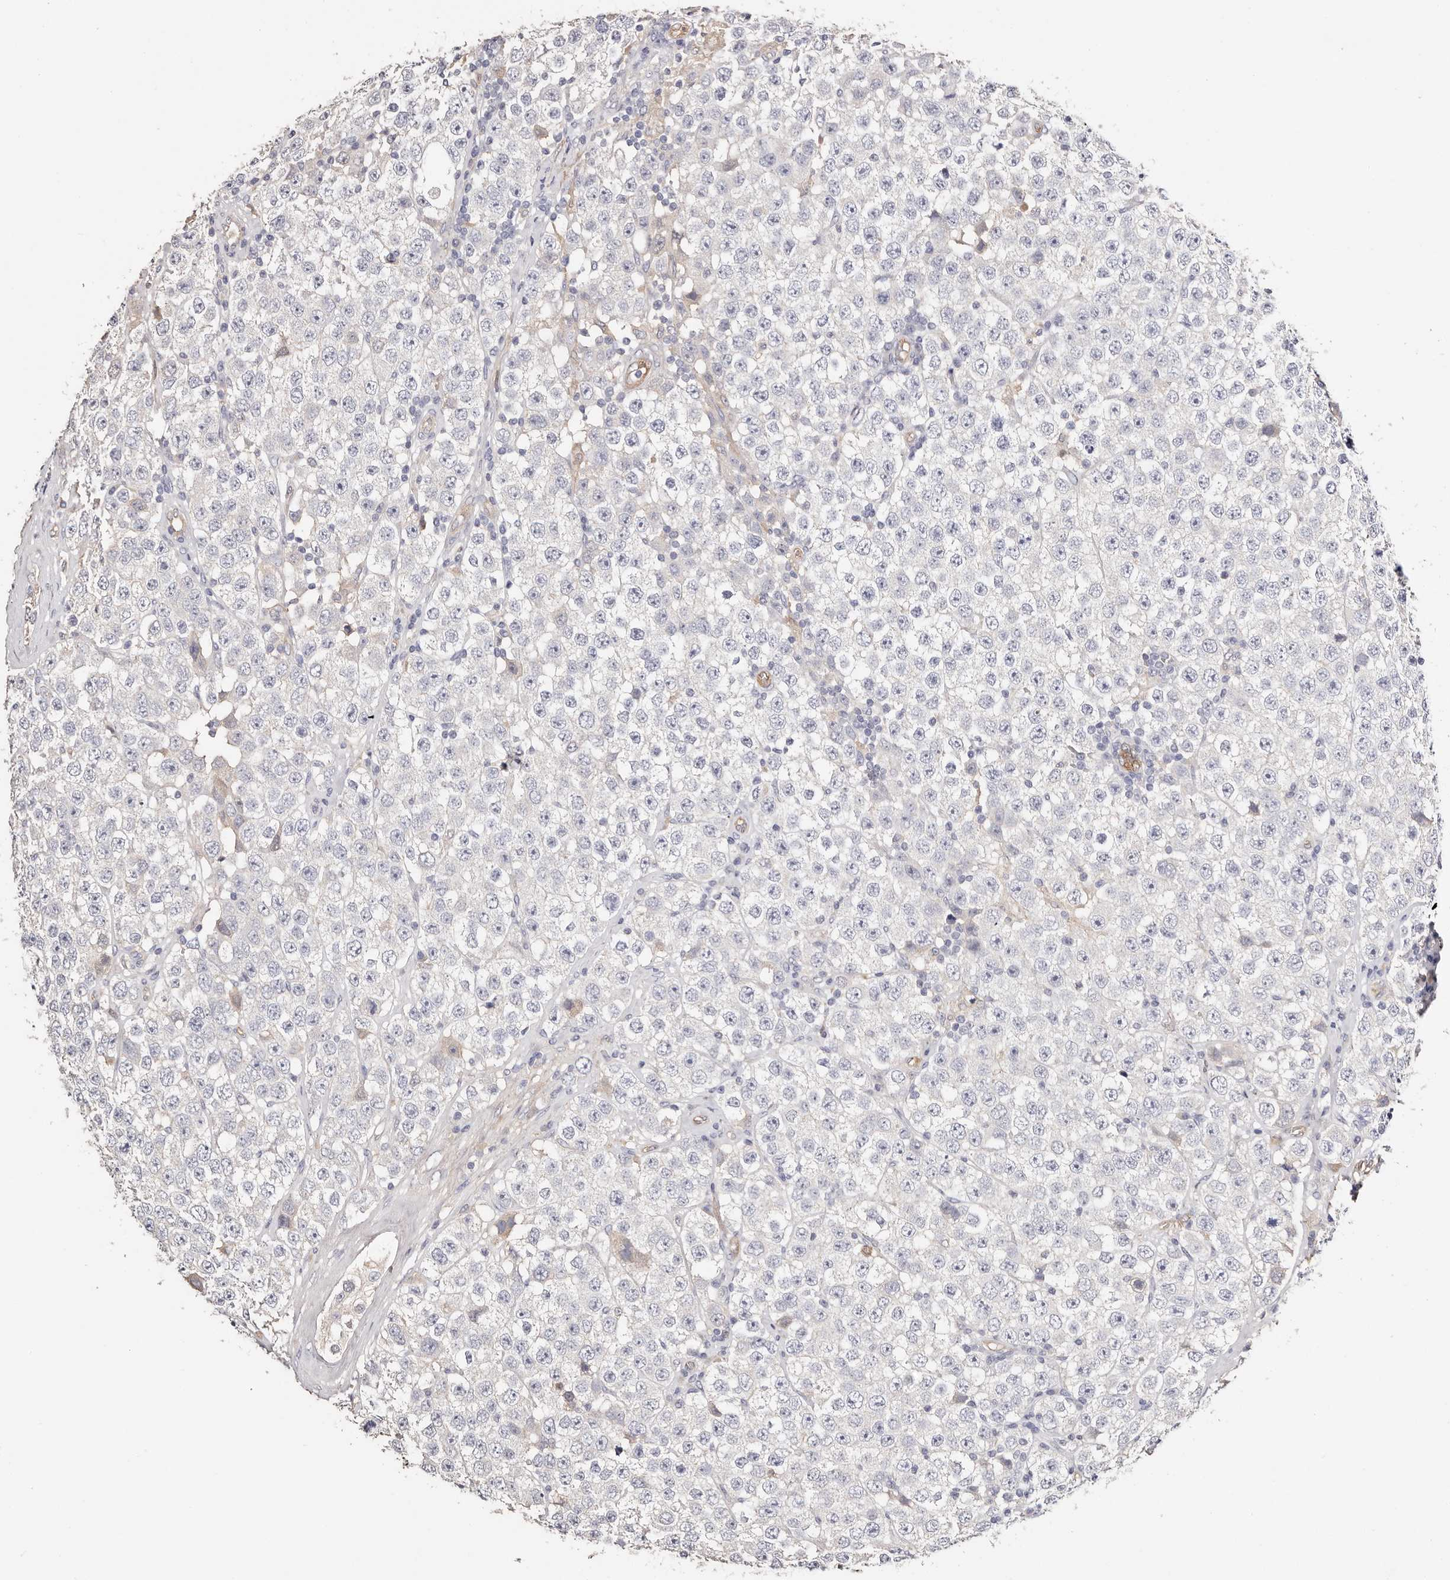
{"staining": {"intensity": "negative", "quantity": "none", "location": "none"}, "tissue": "testis cancer", "cell_type": "Tumor cells", "image_type": "cancer", "snomed": [{"axis": "morphology", "description": "Seminoma, NOS"}, {"axis": "topography", "description": "Testis"}], "caption": "The histopathology image shows no significant positivity in tumor cells of testis cancer.", "gene": "TGM2", "patient": {"sex": "male", "age": 28}}